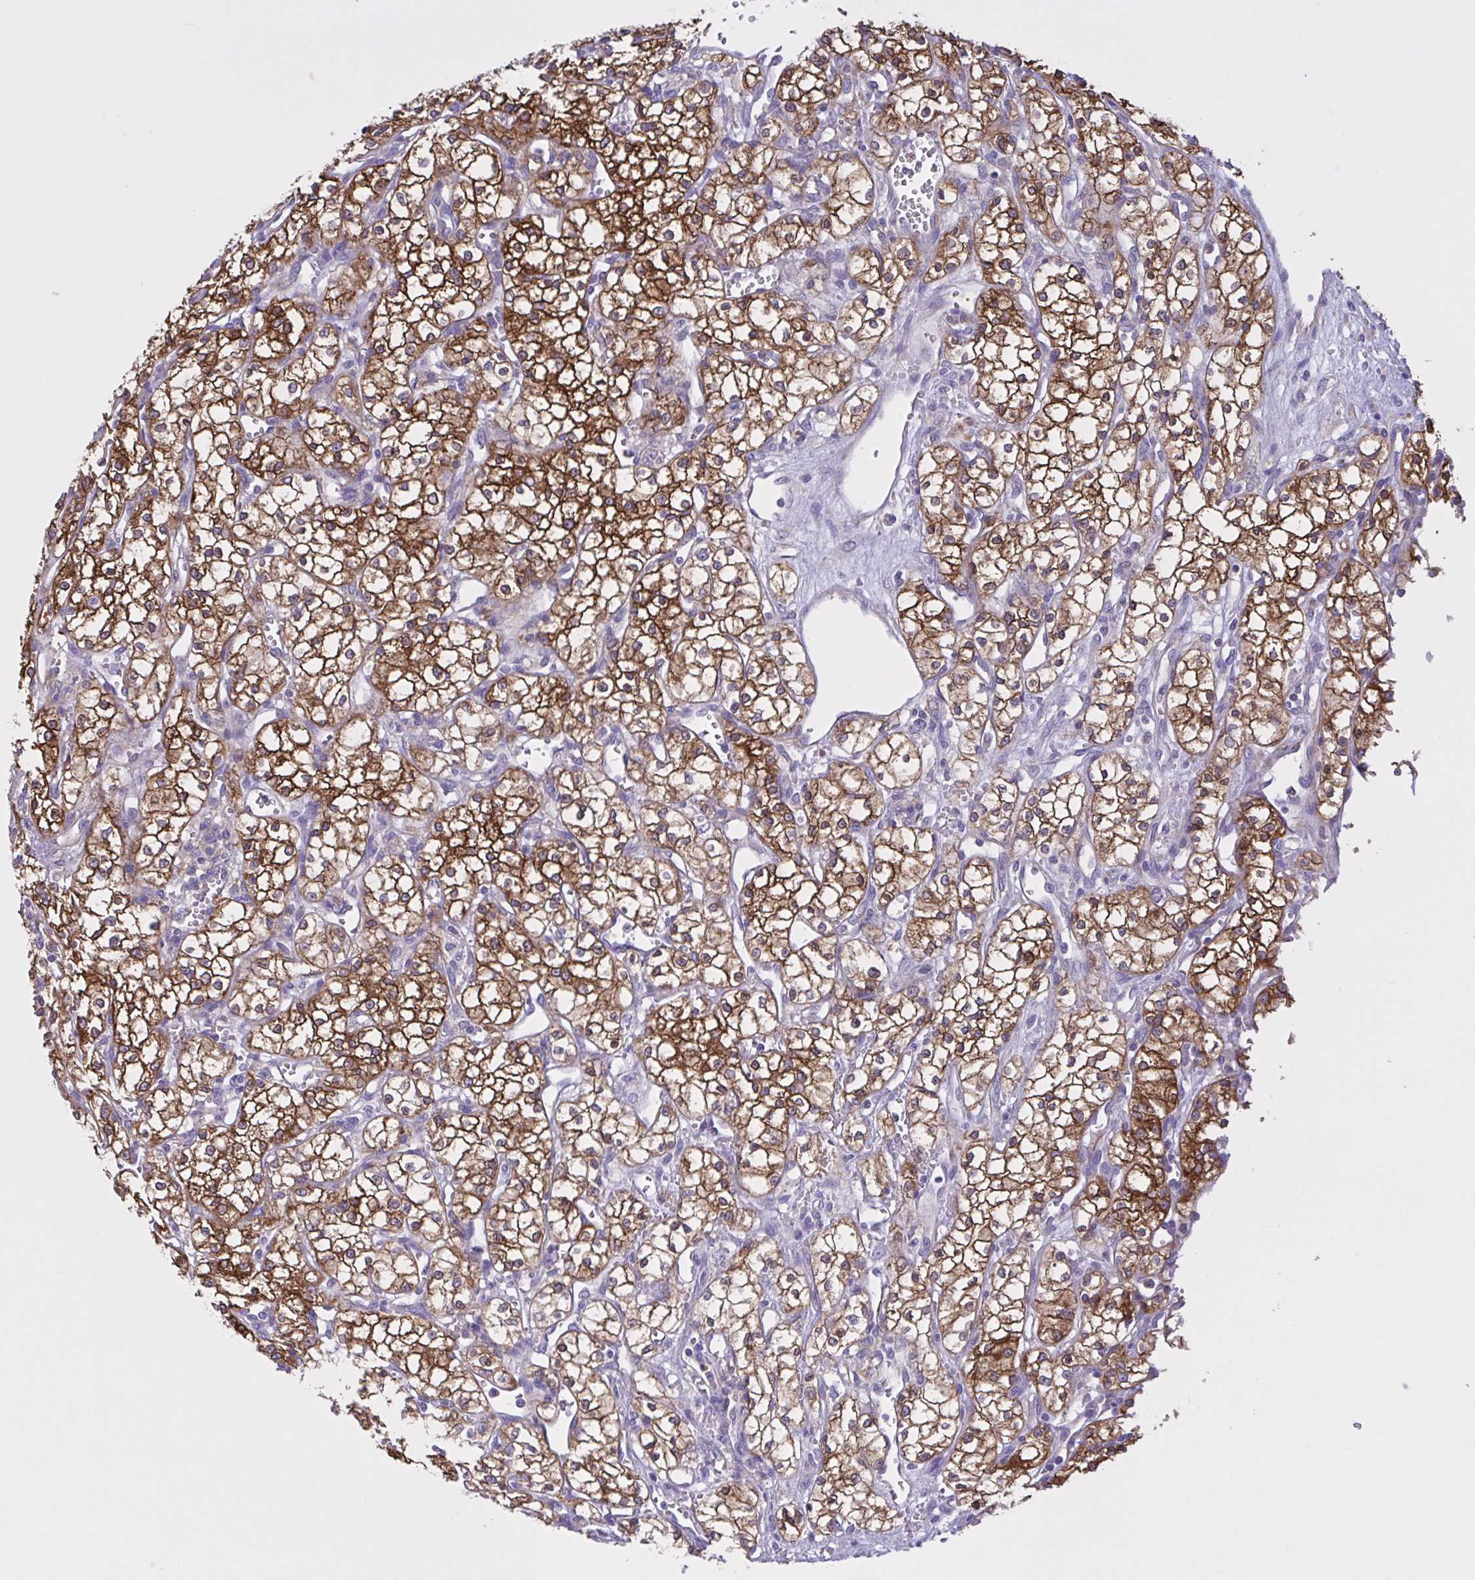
{"staining": {"intensity": "strong", "quantity": ">75%", "location": "cytoplasmic/membranous"}, "tissue": "renal cancer", "cell_type": "Tumor cells", "image_type": "cancer", "snomed": [{"axis": "morphology", "description": "Adenocarcinoma, NOS"}, {"axis": "topography", "description": "Kidney"}], "caption": "DAB (3,3'-diaminobenzidine) immunohistochemical staining of renal cancer displays strong cytoplasmic/membranous protein staining in about >75% of tumor cells. (Stains: DAB (3,3'-diaminobenzidine) in brown, nuclei in blue, Microscopy: brightfield microscopy at high magnification).", "gene": "OR51M1", "patient": {"sex": "male", "age": 59}}